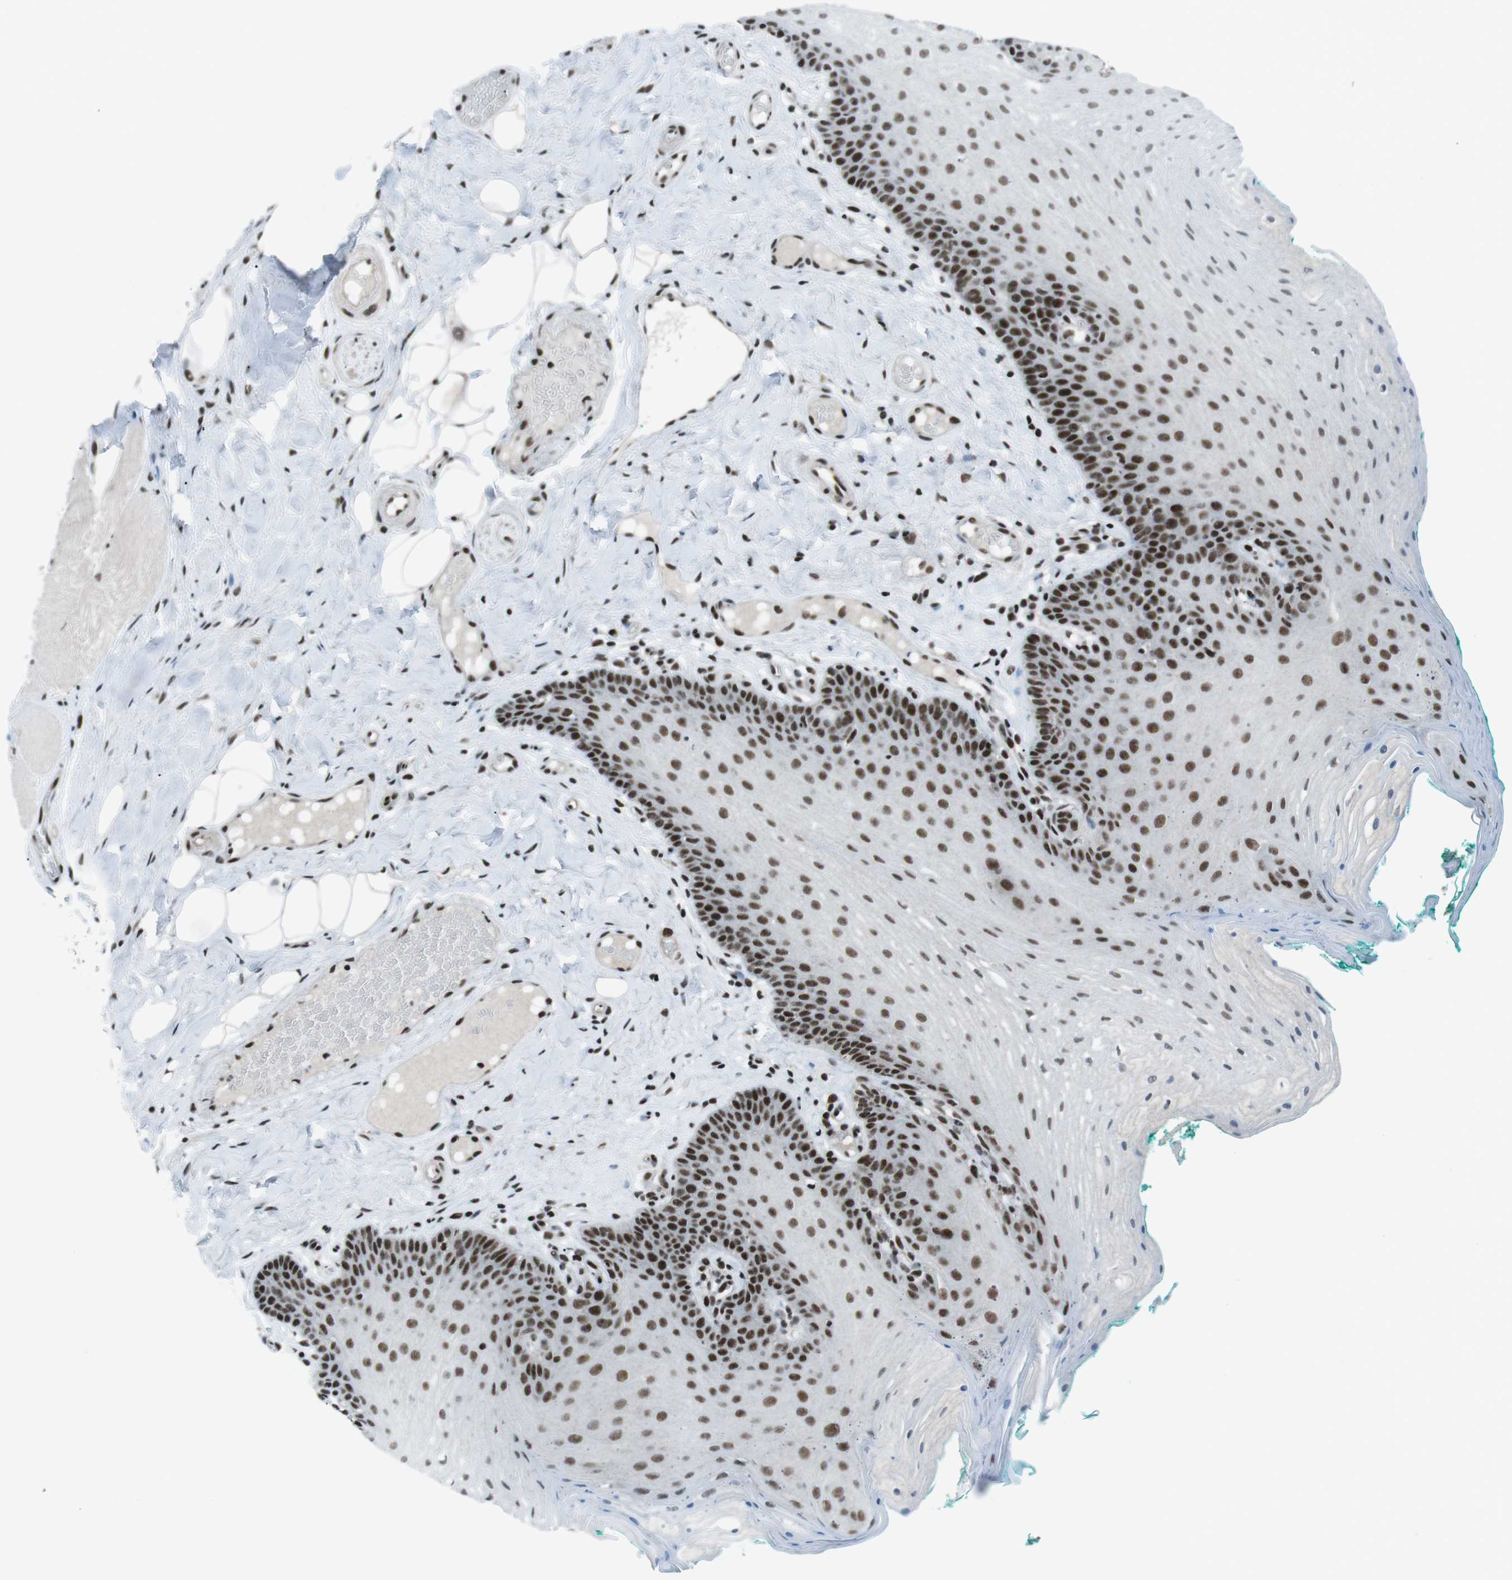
{"staining": {"intensity": "strong", "quantity": ">75%", "location": "nuclear"}, "tissue": "oral mucosa", "cell_type": "Squamous epithelial cells", "image_type": "normal", "snomed": [{"axis": "morphology", "description": "Normal tissue, NOS"}, {"axis": "topography", "description": "Oral tissue"}], "caption": "Immunohistochemical staining of unremarkable oral mucosa exhibits strong nuclear protein staining in about >75% of squamous epithelial cells. The protein of interest is shown in brown color, while the nuclei are stained blue.", "gene": "TAF1", "patient": {"sex": "male", "age": 58}}